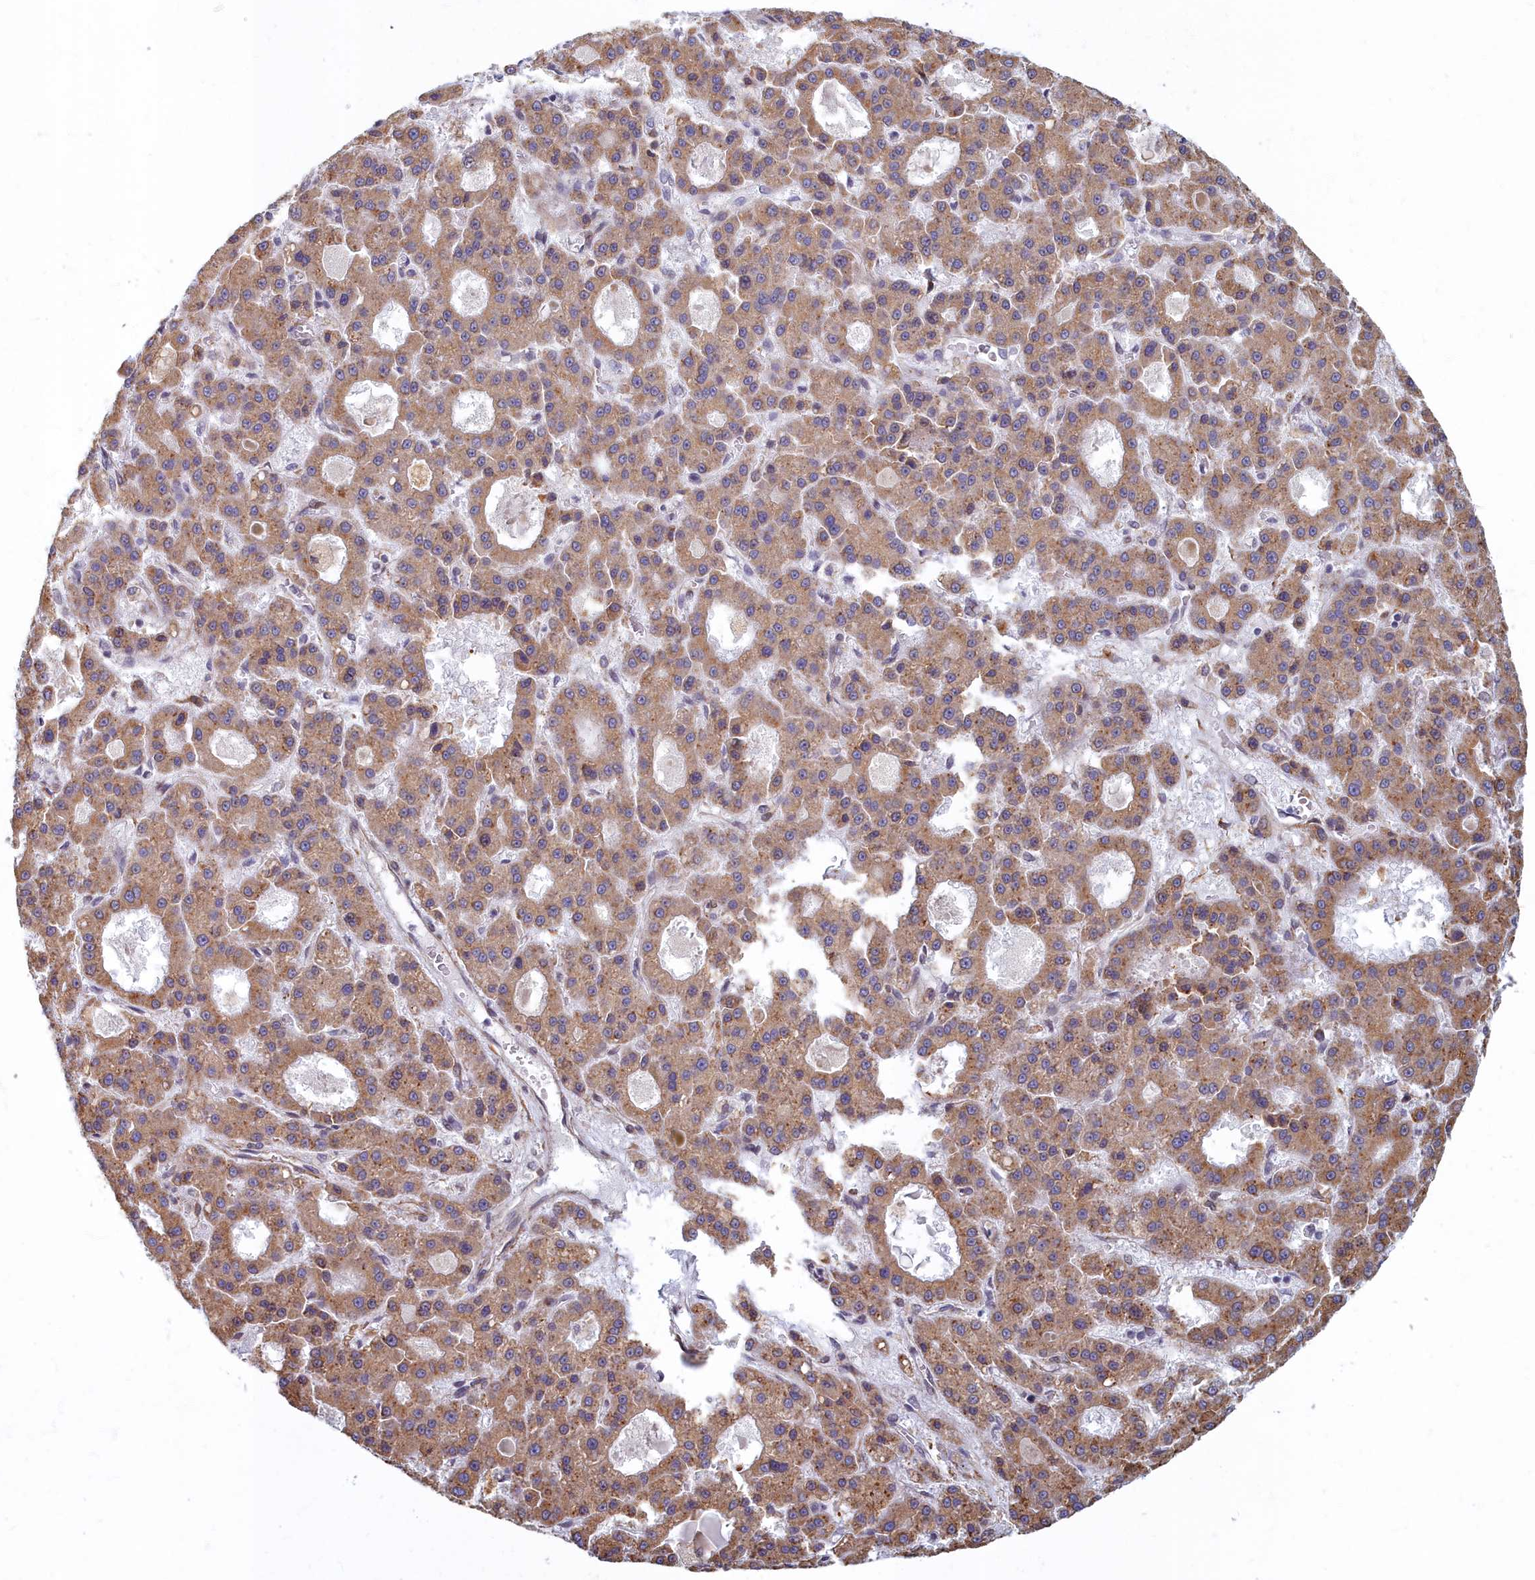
{"staining": {"intensity": "moderate", "quantity": ">75%", "location": "cytoplasmic/membranous"}, "tissue": "liver cancer", "cell_type": "Tumor cells", "image_type": "cancer", "snomed": [{"axis": "morphology", "description": "Carcinoma, Hepatocellular, NOS"}, {"axis": "topography", "description": "Liver"}], "caption": "Protein analysis of hepatocellular carcinoma (liver) tissue reveals moderate cytoplasmic/membranous staining in about >75% of tumor cells.", "gene": "MAK16", "patient": {"sex": "male", "age": 70}}